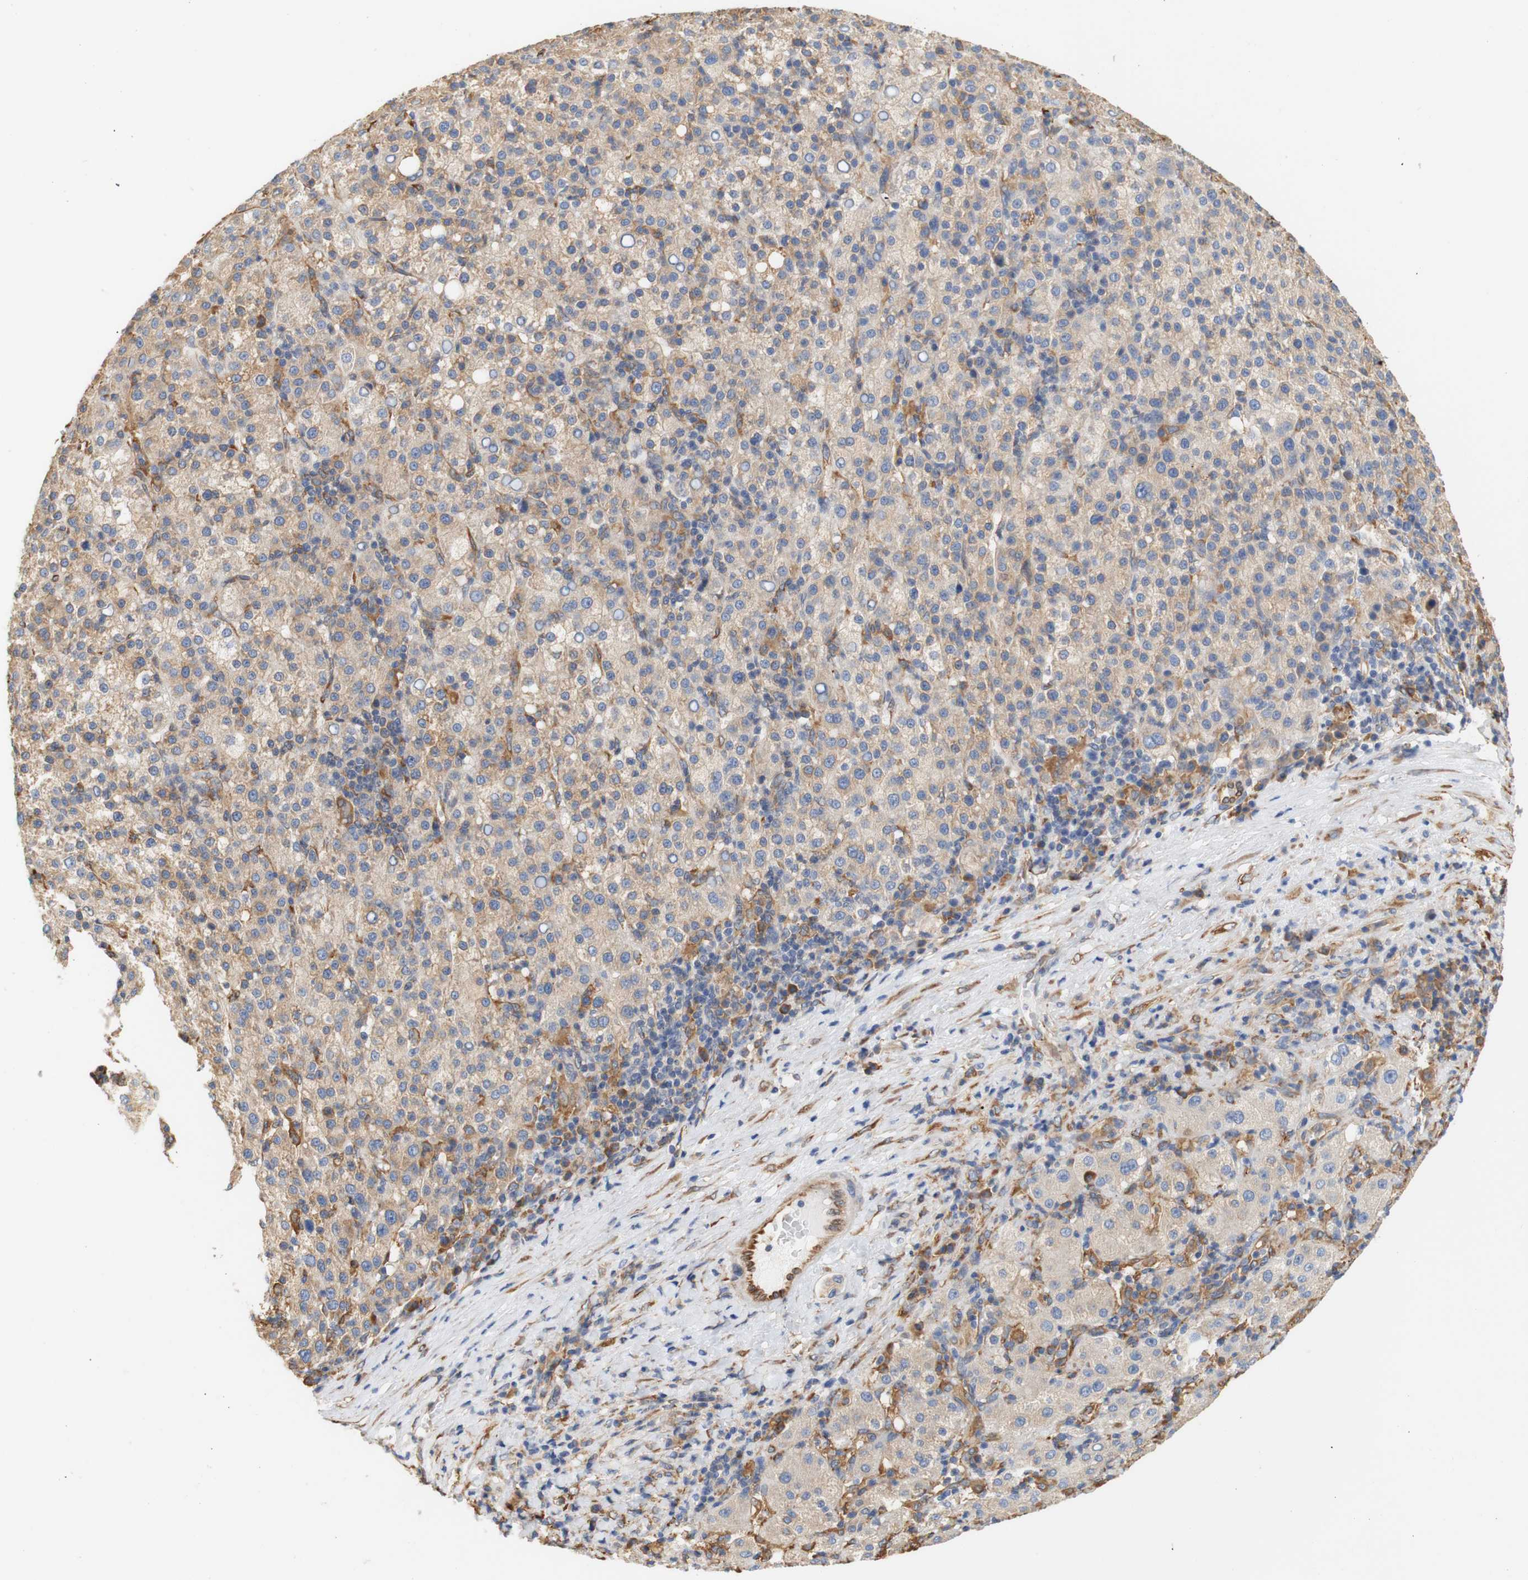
{"staining": {"intensity": "weak", "quantity": ">75%", "location": "cytoplasmic/membranous"}, "tissue": "liver cancer", "cell_type": "Tumor cells", "image_type": "cancer", "snomed": [{"axis": "morphology", "description": "Carcinoma, Hepatocellular, NOS"}, {"axis": "topography", "description": "Liver"}], "caption": "Protein expression analysis of liver hepatocellular carcinoma reveals weak cytoplasmic/membranous expression in about >75% of tumor cells.", "gene": "EIF2AK4", "patient": {"sex": "female", "age": 58}}